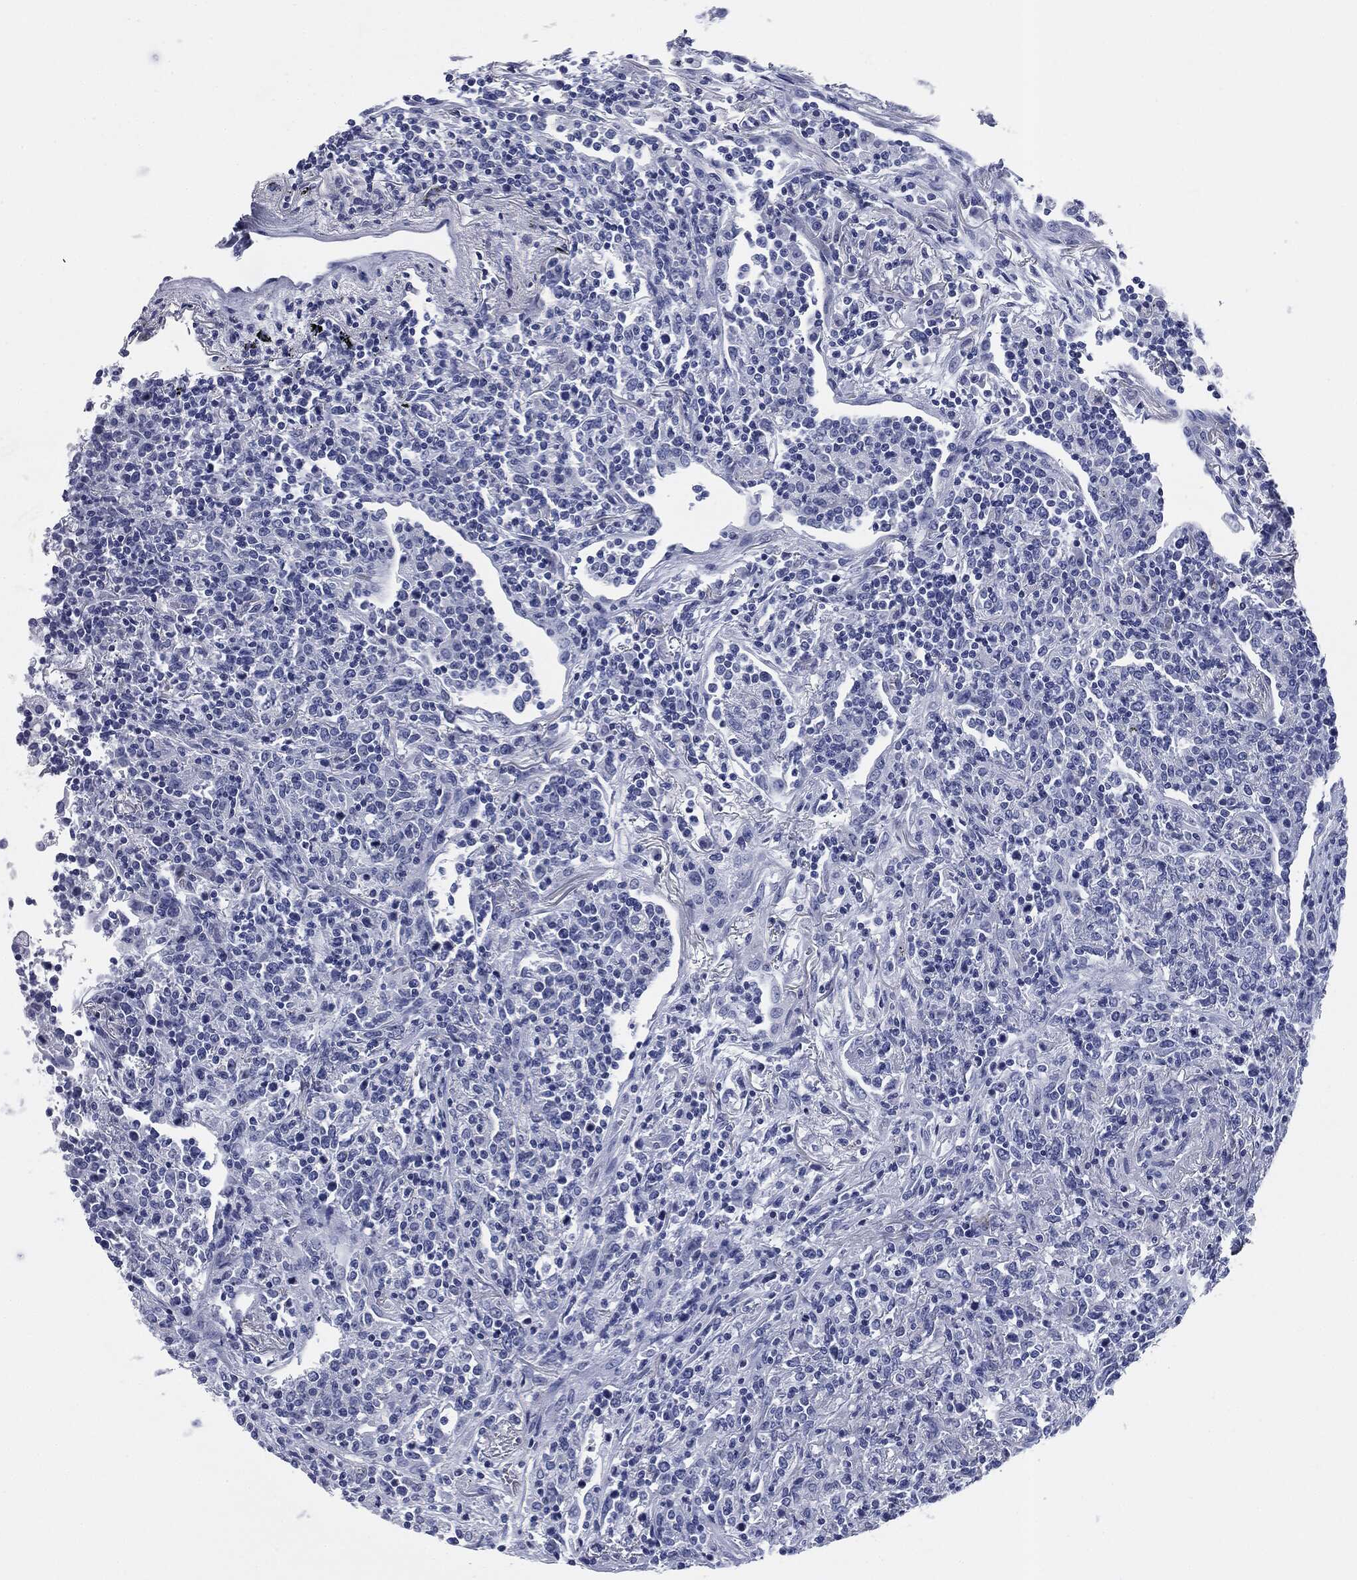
{"staining": {"intensity": "negative", "quantity": "none", "location": "none"}, "tissue": "lymphoma", "cell_type": "Tumor cells", "image_type": "cancer", "snomed": [{"axis": "morphology", "description": "Malignant lymphoma, non-Hodgkin's type, High grade"}, {"axis": "topography", "description": "Lung"}], "caption": "Immunohistochemistry (IHC) of malignant lymphoma, non-Hodgkin's type (high-grade) demonstrates no positivity in tumor cells.", "gene": "ATP2A1", "patient": {"sex": "male", "age": 79}}